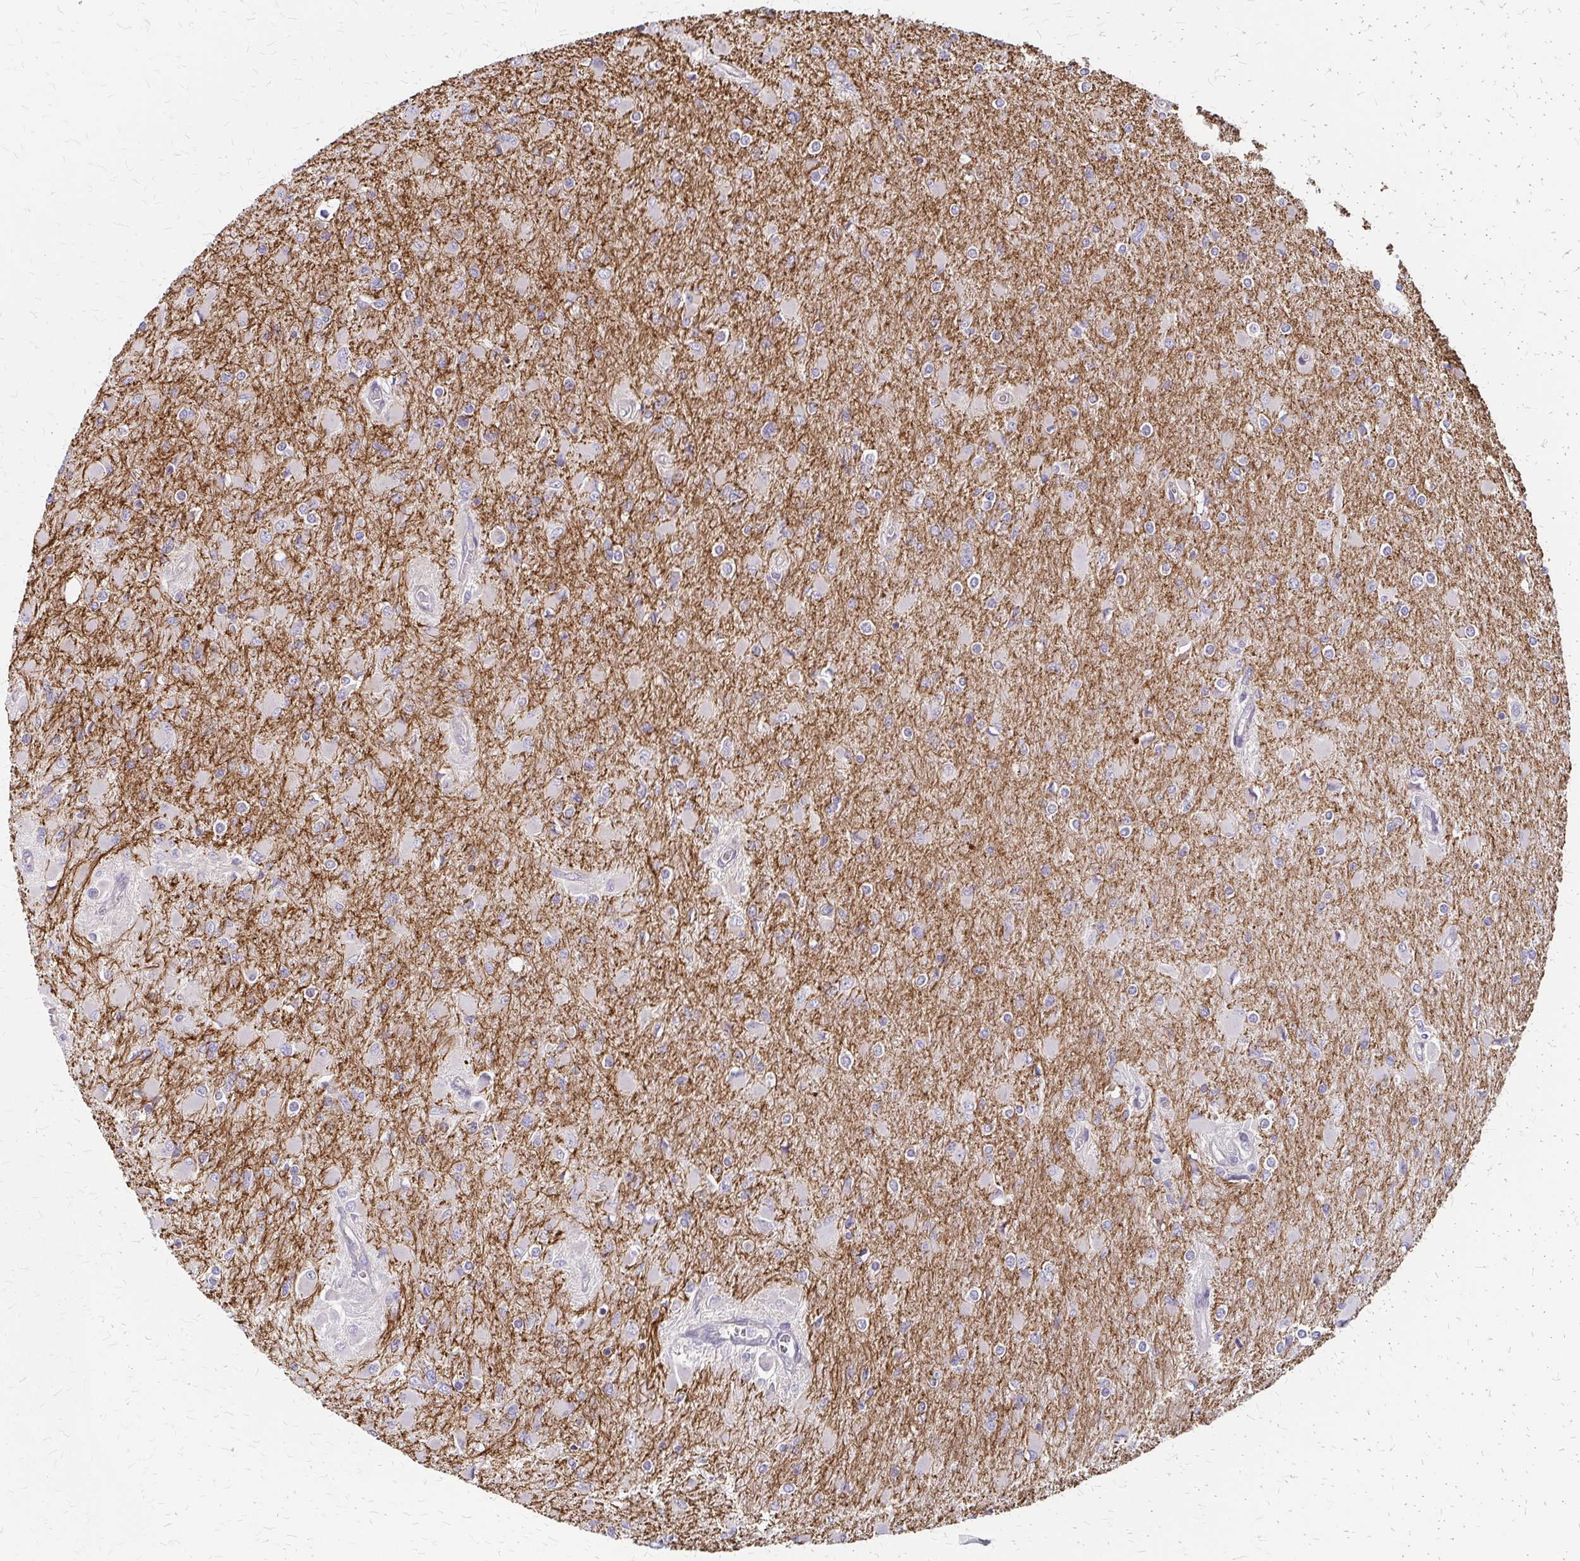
{"staining": {"intensity": "negative", "quantity": "none", "location": "none"}, "tissue": "glioma", "cell_type": "Tumor cells", "image_type": "cancer", "snomed": [{"axis": "morphology", "description": "Glioma, malignant, High grade"}, {"axis": "topography", "description": "Cerebral cortex"}], "caption": "Tumor cells are negative for protein expression in human glioma.", "gene": "ZNF383", "patient": {"sex": "female", "age": 36}}